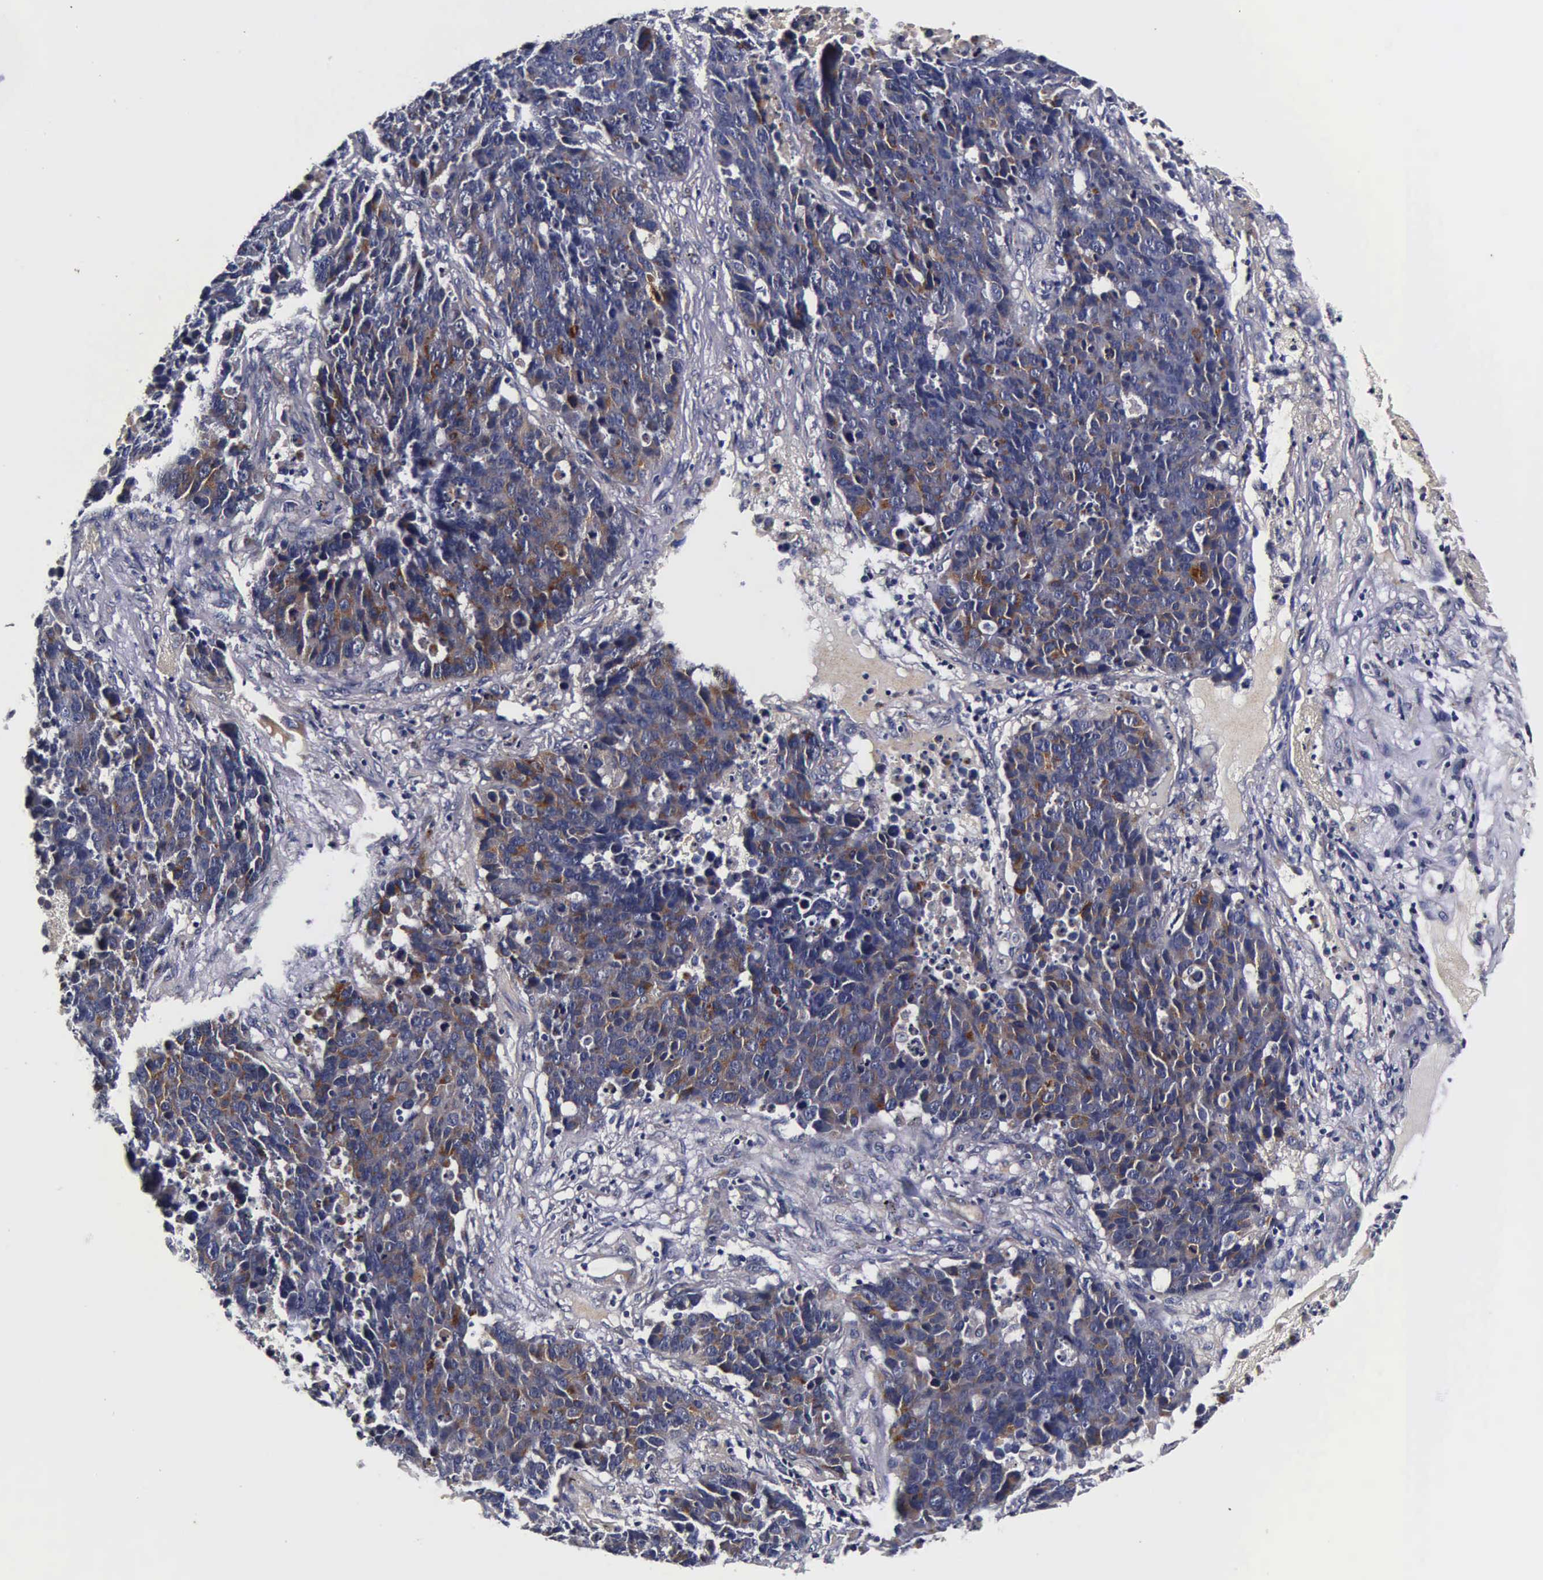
{"staining": {"intensity": "moderate", "quantity": "25%-75%", "location": "cytoplasmic/membranous"}, "tissue": "lung cancer", "cell_type": "Tumor cells", "image_type": "cancer", "snomed": [{"axis": "morphology", "description": "Carcinoid, malignant, NOS"}, {"axis": "topography", "description": "Lung"}], "caption": "This histopathology image displays malignant carcinoid (lung) stained with immunohistochemistry (IHC) to label a protein in brown. The cytoplasmic/membranous of tumor cells show moderate positivity for the protein. Nuclei are counter-stained blue.", "gene": "CST3", "patient": {"sex": "male", "age": 60}}